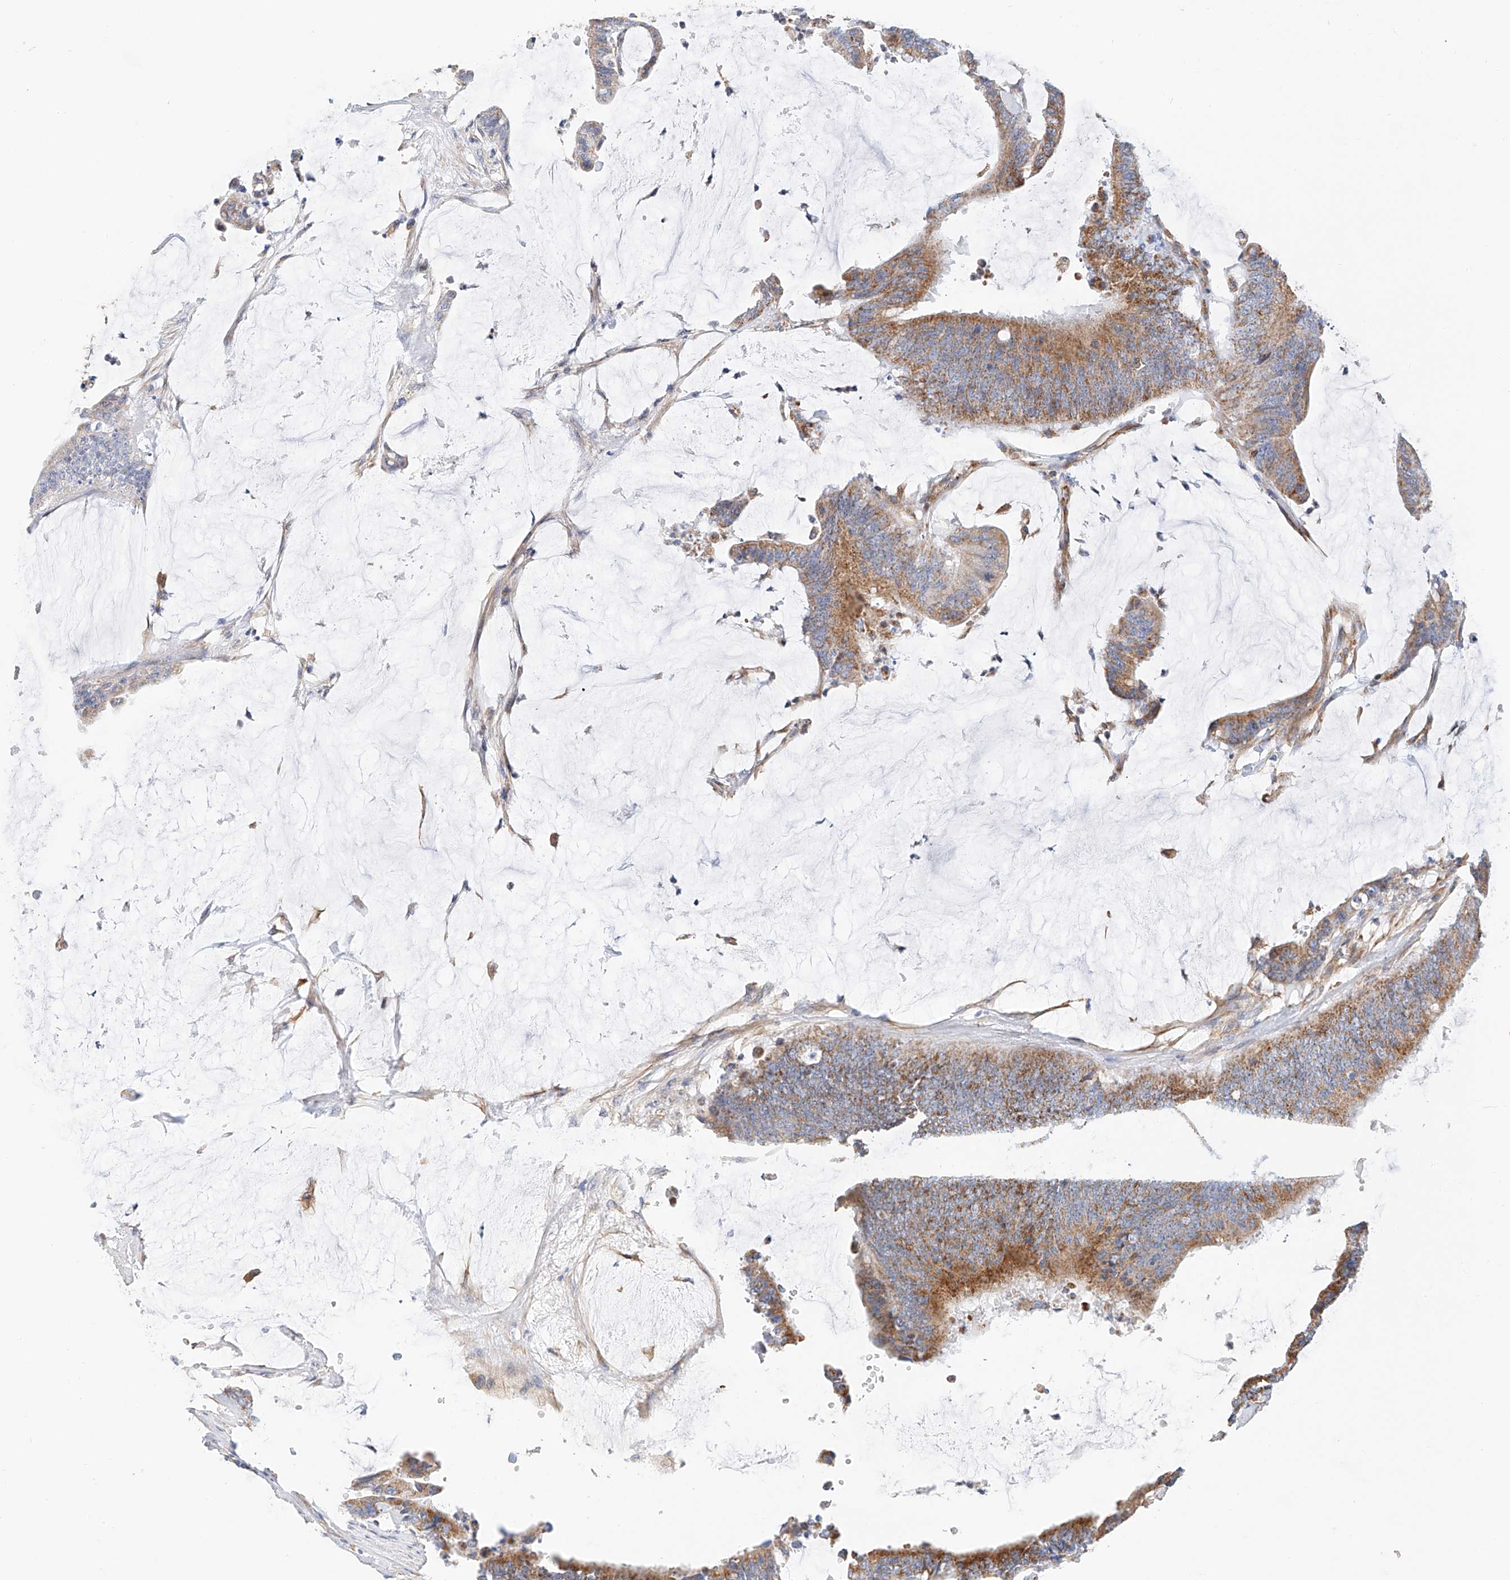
{"staining": {"intensity": "moderate", "quantity": ">75%", "location": "cytoplasmic/membranous"}, "tissue": "colorectal cancer", "cell_type": "Tumor cells", "image_type": "cancer", "snomed": [{"axis": "morphology", "description": "Adenocarcinoma, NOS"}, {"axis": "topography", "description": "Rectum"}], "caption": "A medium amount of moderate cytoplasmic/membranous staining is appreciated in approximately >75% of tumor cells in adenocarcinoma (colorectal) tissue.", "gene": "NDUFV3", "patient": {"sex": "female", "age": 66}}